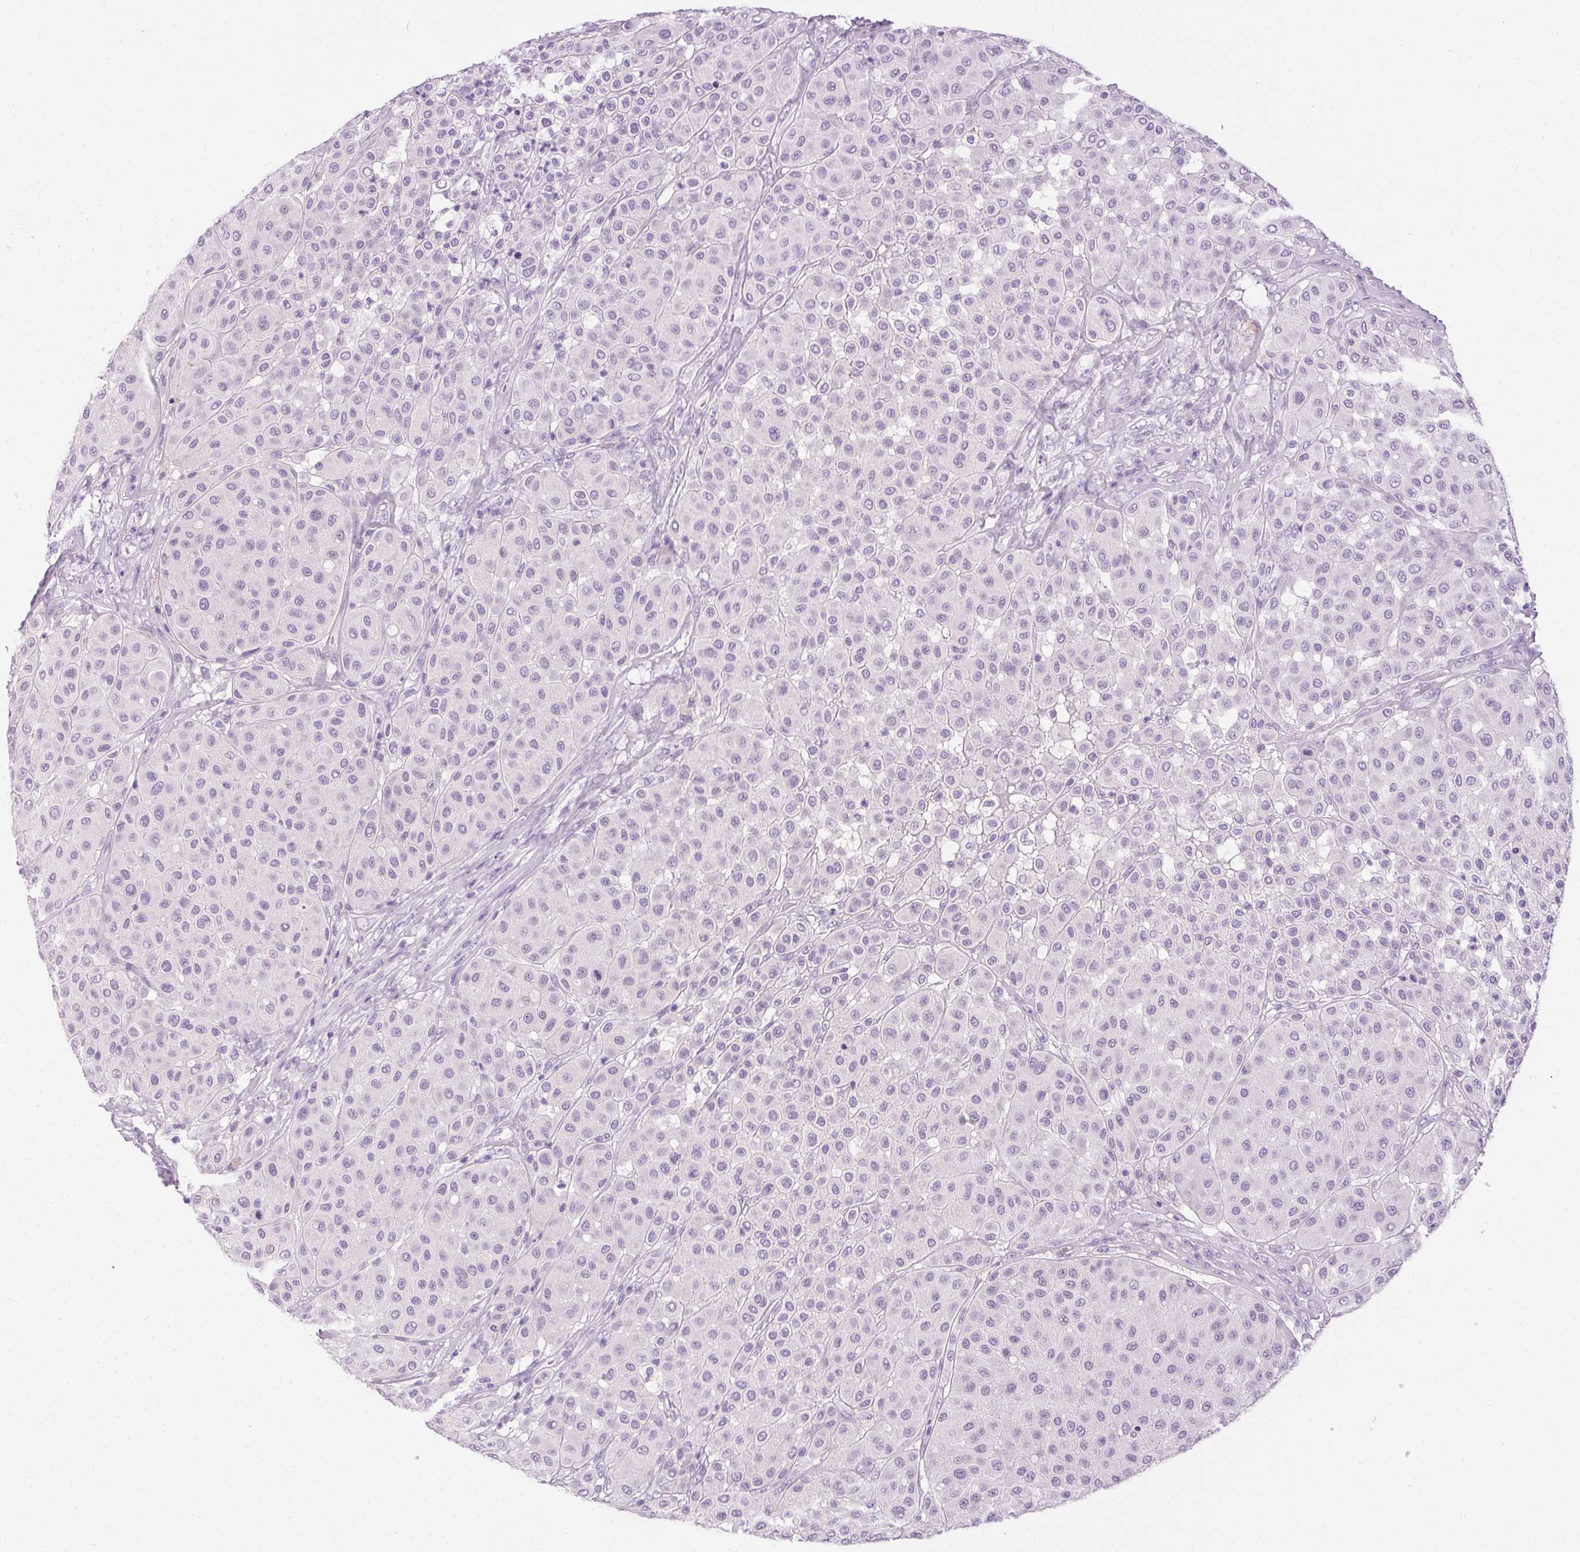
{"staining": {"intensity": "negative", "quantity": "none", "location": "none"}, "tissue": "melanoma", "cell_type": "Tumor cells", "image_type": "cancer", "snomed": [{"axis": "morphology", "description": "Malignant melanoma, Metastatic site"}, {"axis": "topography", "description": "Smooth muscle"}], "caption": "This photomicrograph is of malignant melanoma (metastatic site) stained with immunohistochemistry (IHC) to label a protein in brown with the nuclei are counter-stained blue. There is no positivity in tumor cells.", "gene": "C20orf85", "patient": {"sex": "male", "age": 41}}